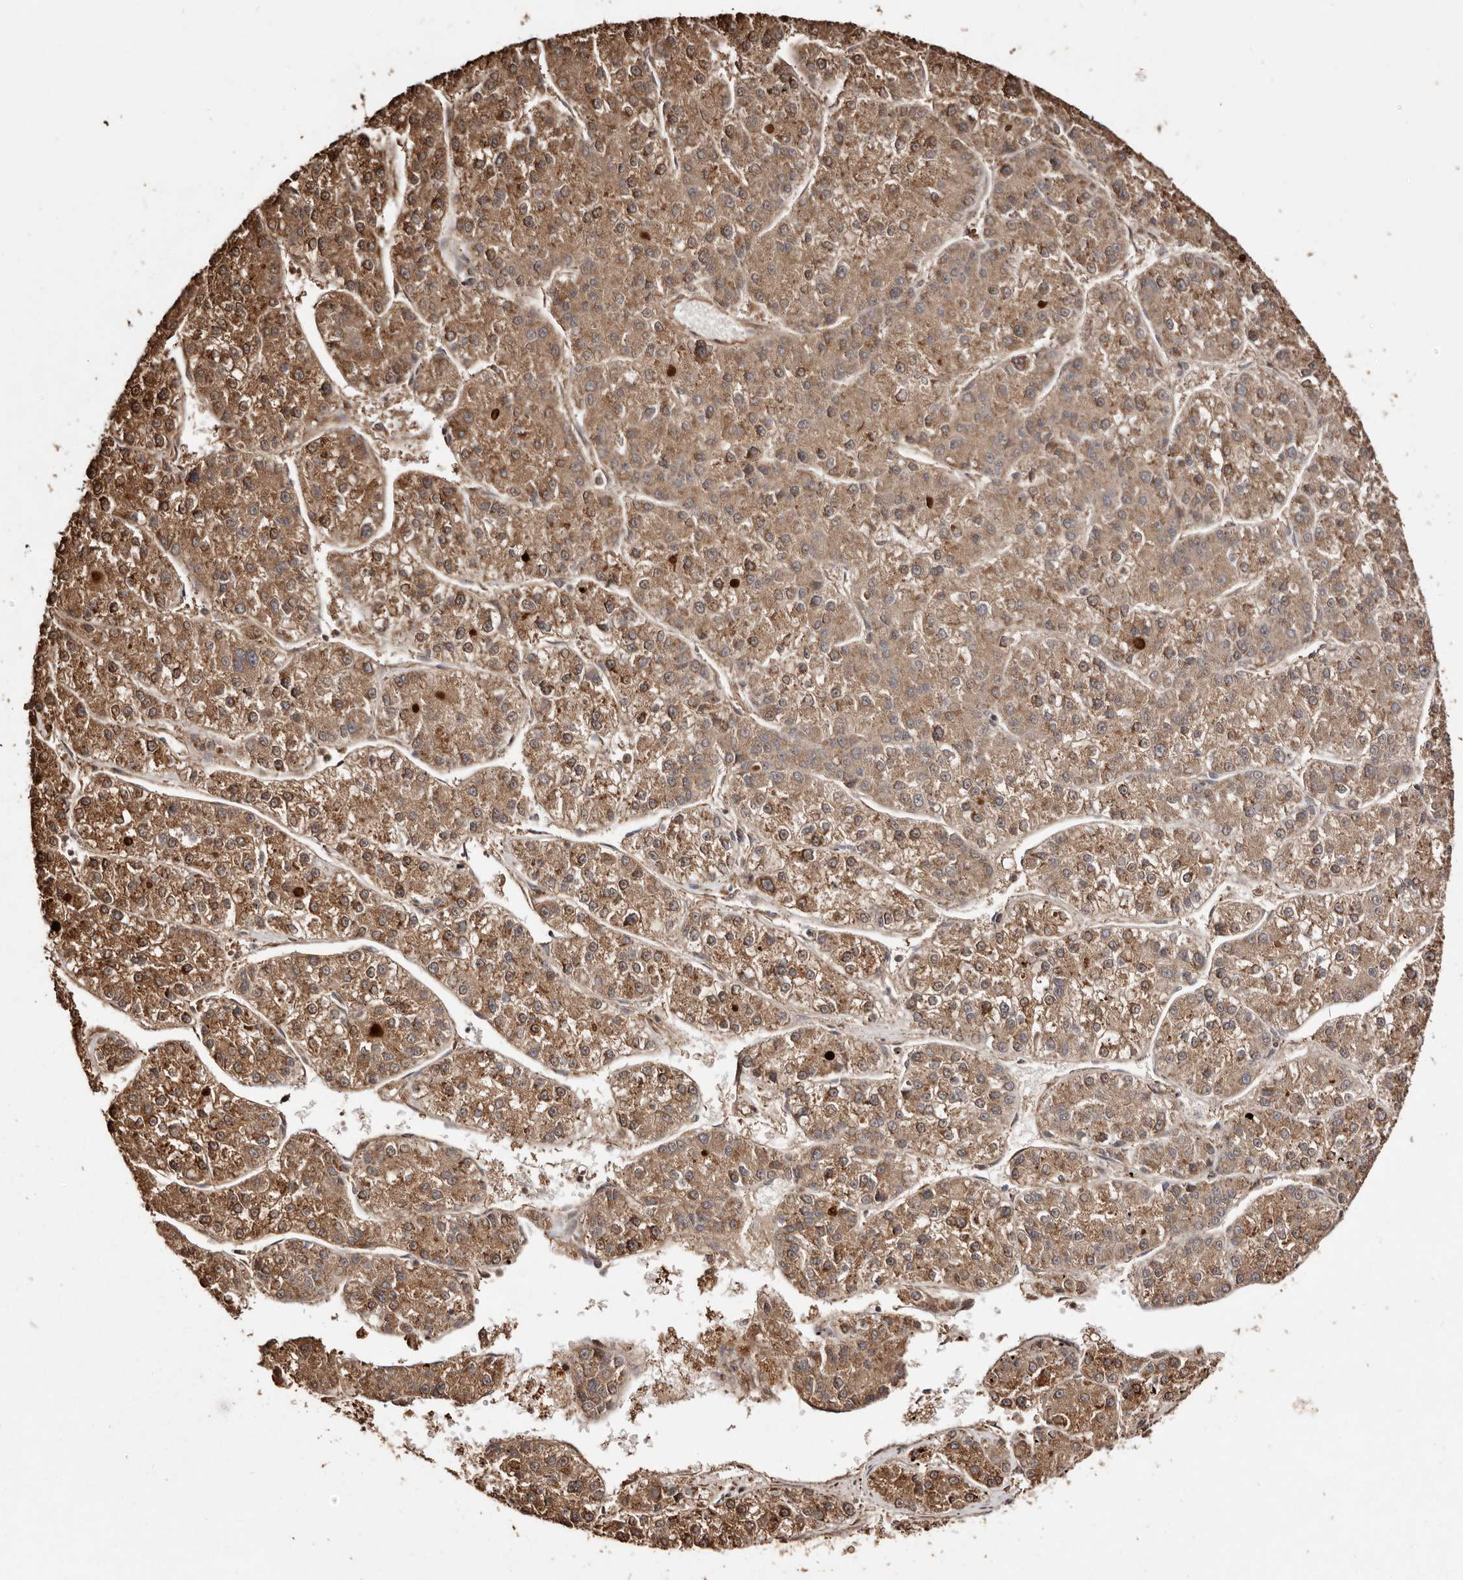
{"staining": {"intensity": "moderate", "quantity": ">75%", "location": "cytoplasmic/membranous"}, "tissue": "liver cancer", "cell_type": "Tumor cells", "image_type": "cancer", "snomed": [{"axis": "morphology", "description": "Carcinoma, Hepatocellular, NOS"}, {"axis": "topography", "description": "Liver"}], "caption": "Brown immunohistochemical staining in human liver hepatocellular carcinoma exhibits moderate cytoplasmic/membranous positivity in about >75% of tumor cells. (brown staining indicates protein expression, while blue staining denotes nuclei).", "gene": "MACC1", "patient": {"sex": "female", "age": 73}}